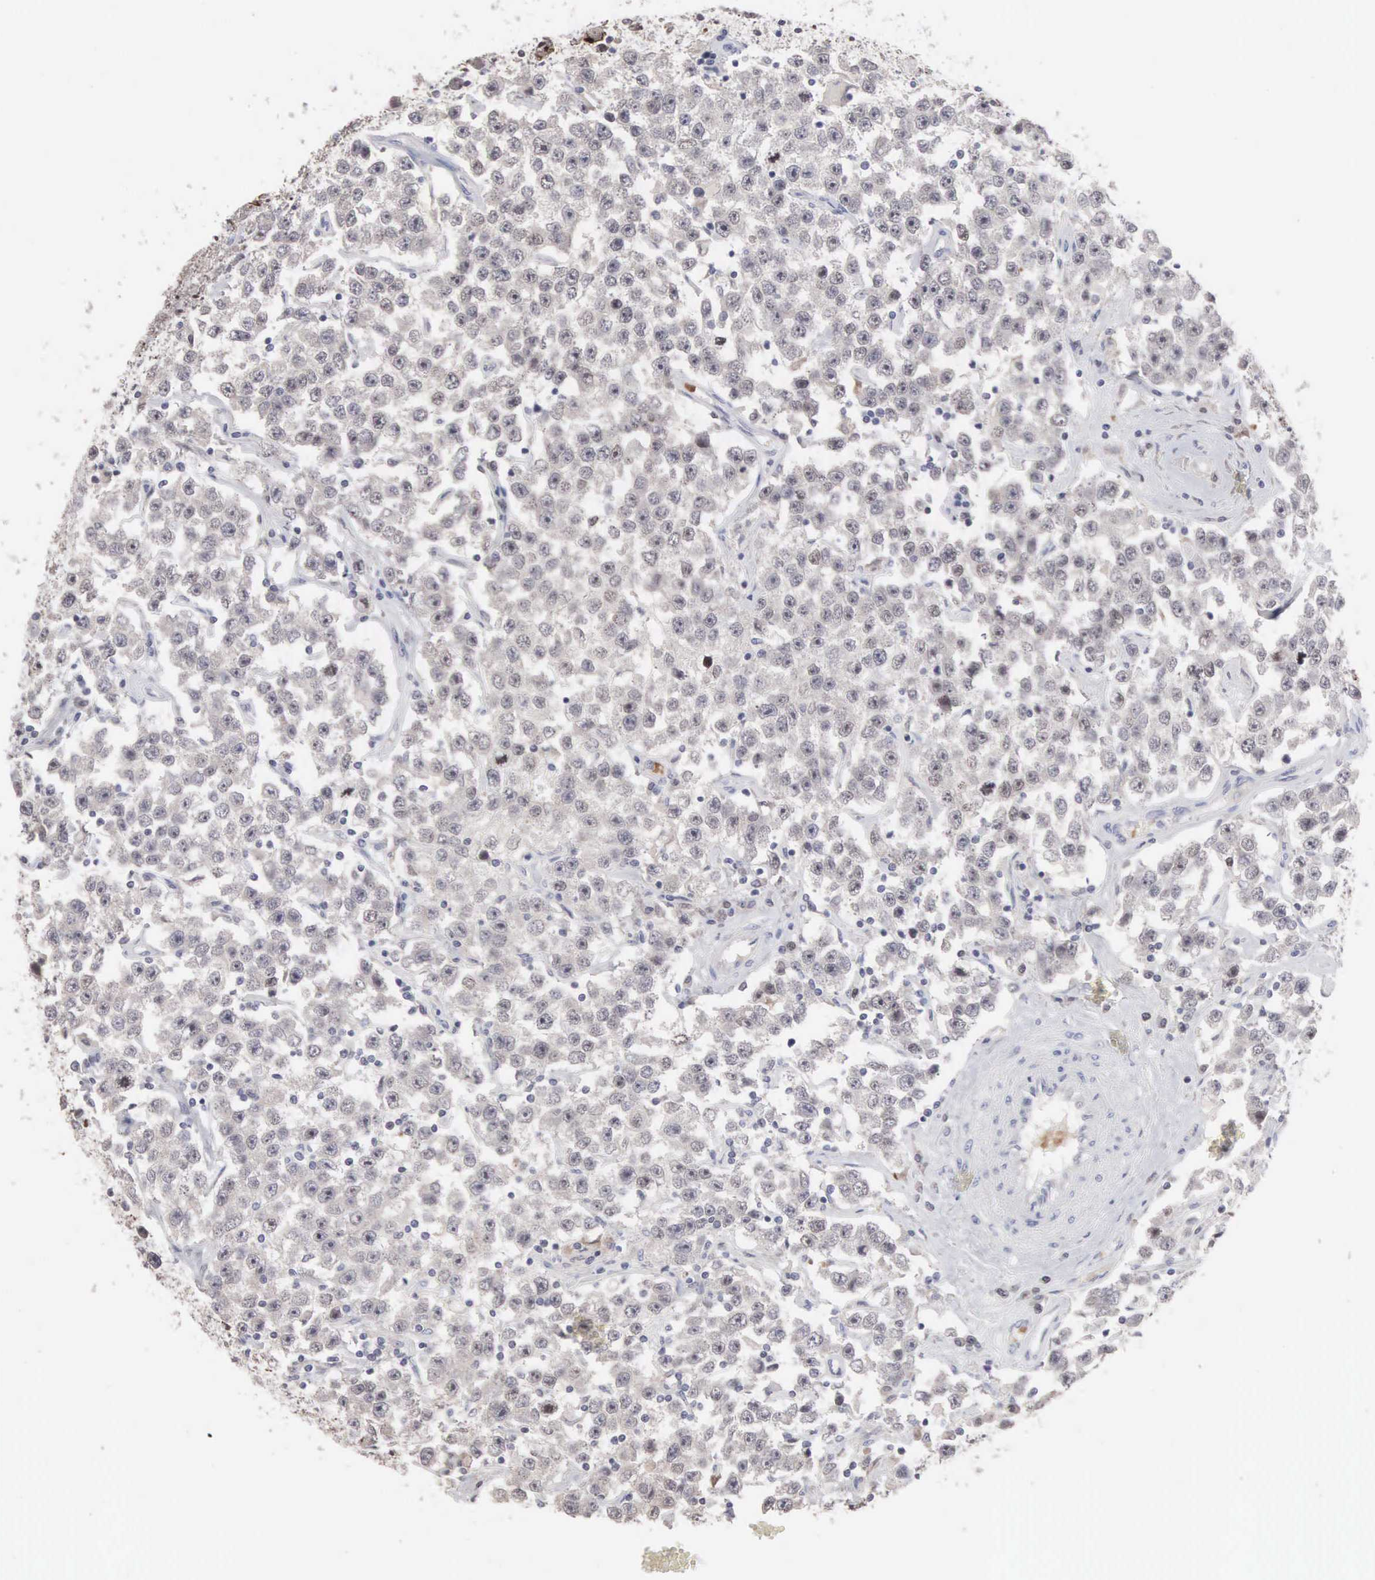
{"staining": {"intensity": "negative", "quantity": "none", "location": "none"}, "tissue": "testis cancer", "cell_type": "Tumor cells", "image_type": "cancer", "snomed": [{"axis": "morphology", "description": "Seminoma, NOS"}, {"axis": "topography", "description": "Testis"}], "caption": "There is no significant positivity in tumor cells of testis seminoma. (Immunohistochemistry (ihc), brightfield microscopy, high magnification).", "gene": "ACOT4", "patient": {"sex": "male", "age": 52}}